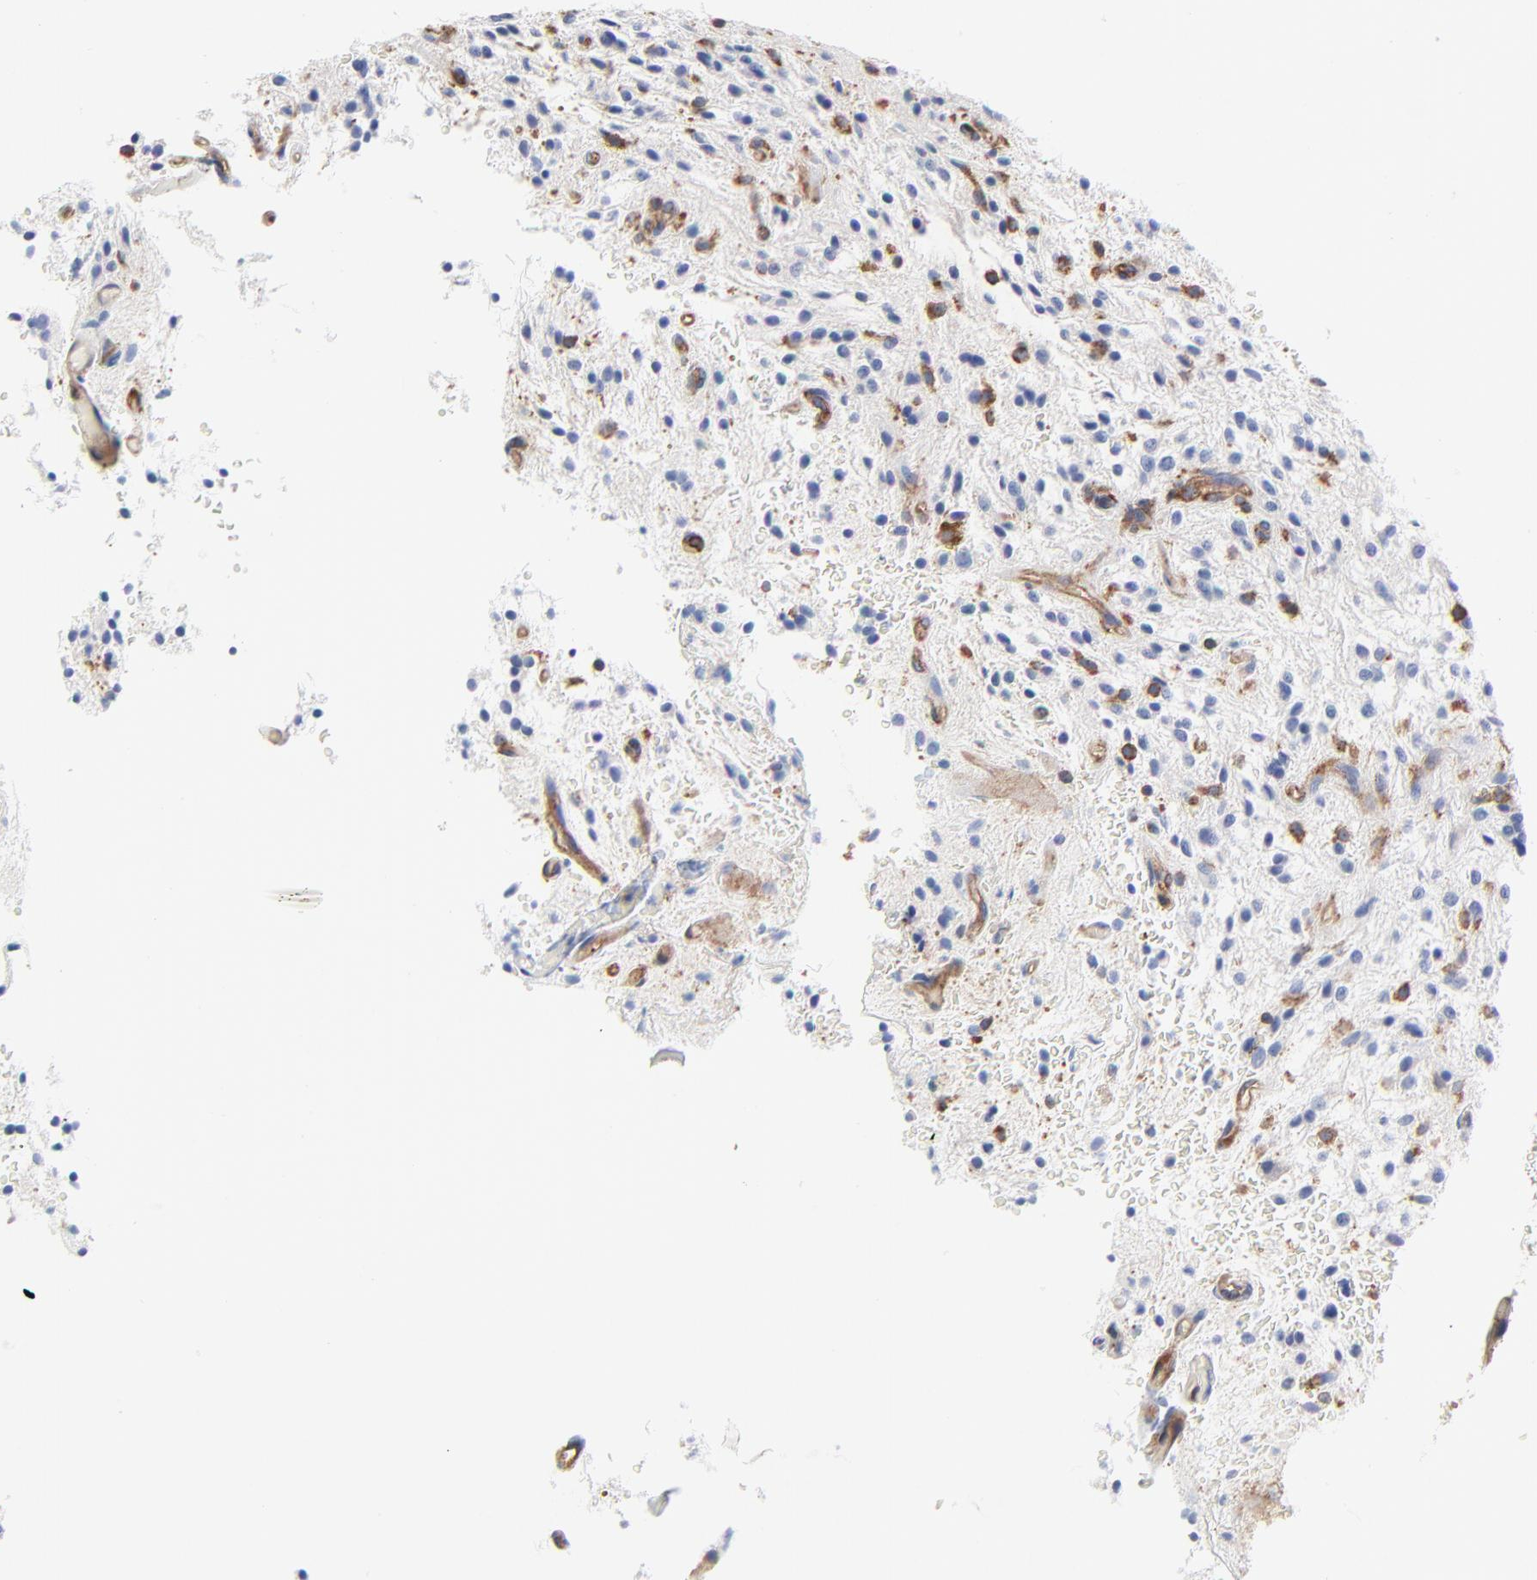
{"staining": {"intensity": "negative", "quantity": "none", "location": "none"}, "tissue": "glioma", "cell_type": "Tumor cells", "image_type": "cancer", "snomed": [{"axis": "morphology", "description": "Glioma, malignant, NOS"}, {"axis": "topography", "description": "Cerebellum"}], "caption": "Immunohistochemistry histopathology image of human glioma (malignant) stained for a protein (brown), which displays no staining in tumor cells.", "gene": "CD2AP", "patient": {"sex": "female", "age": 10}}